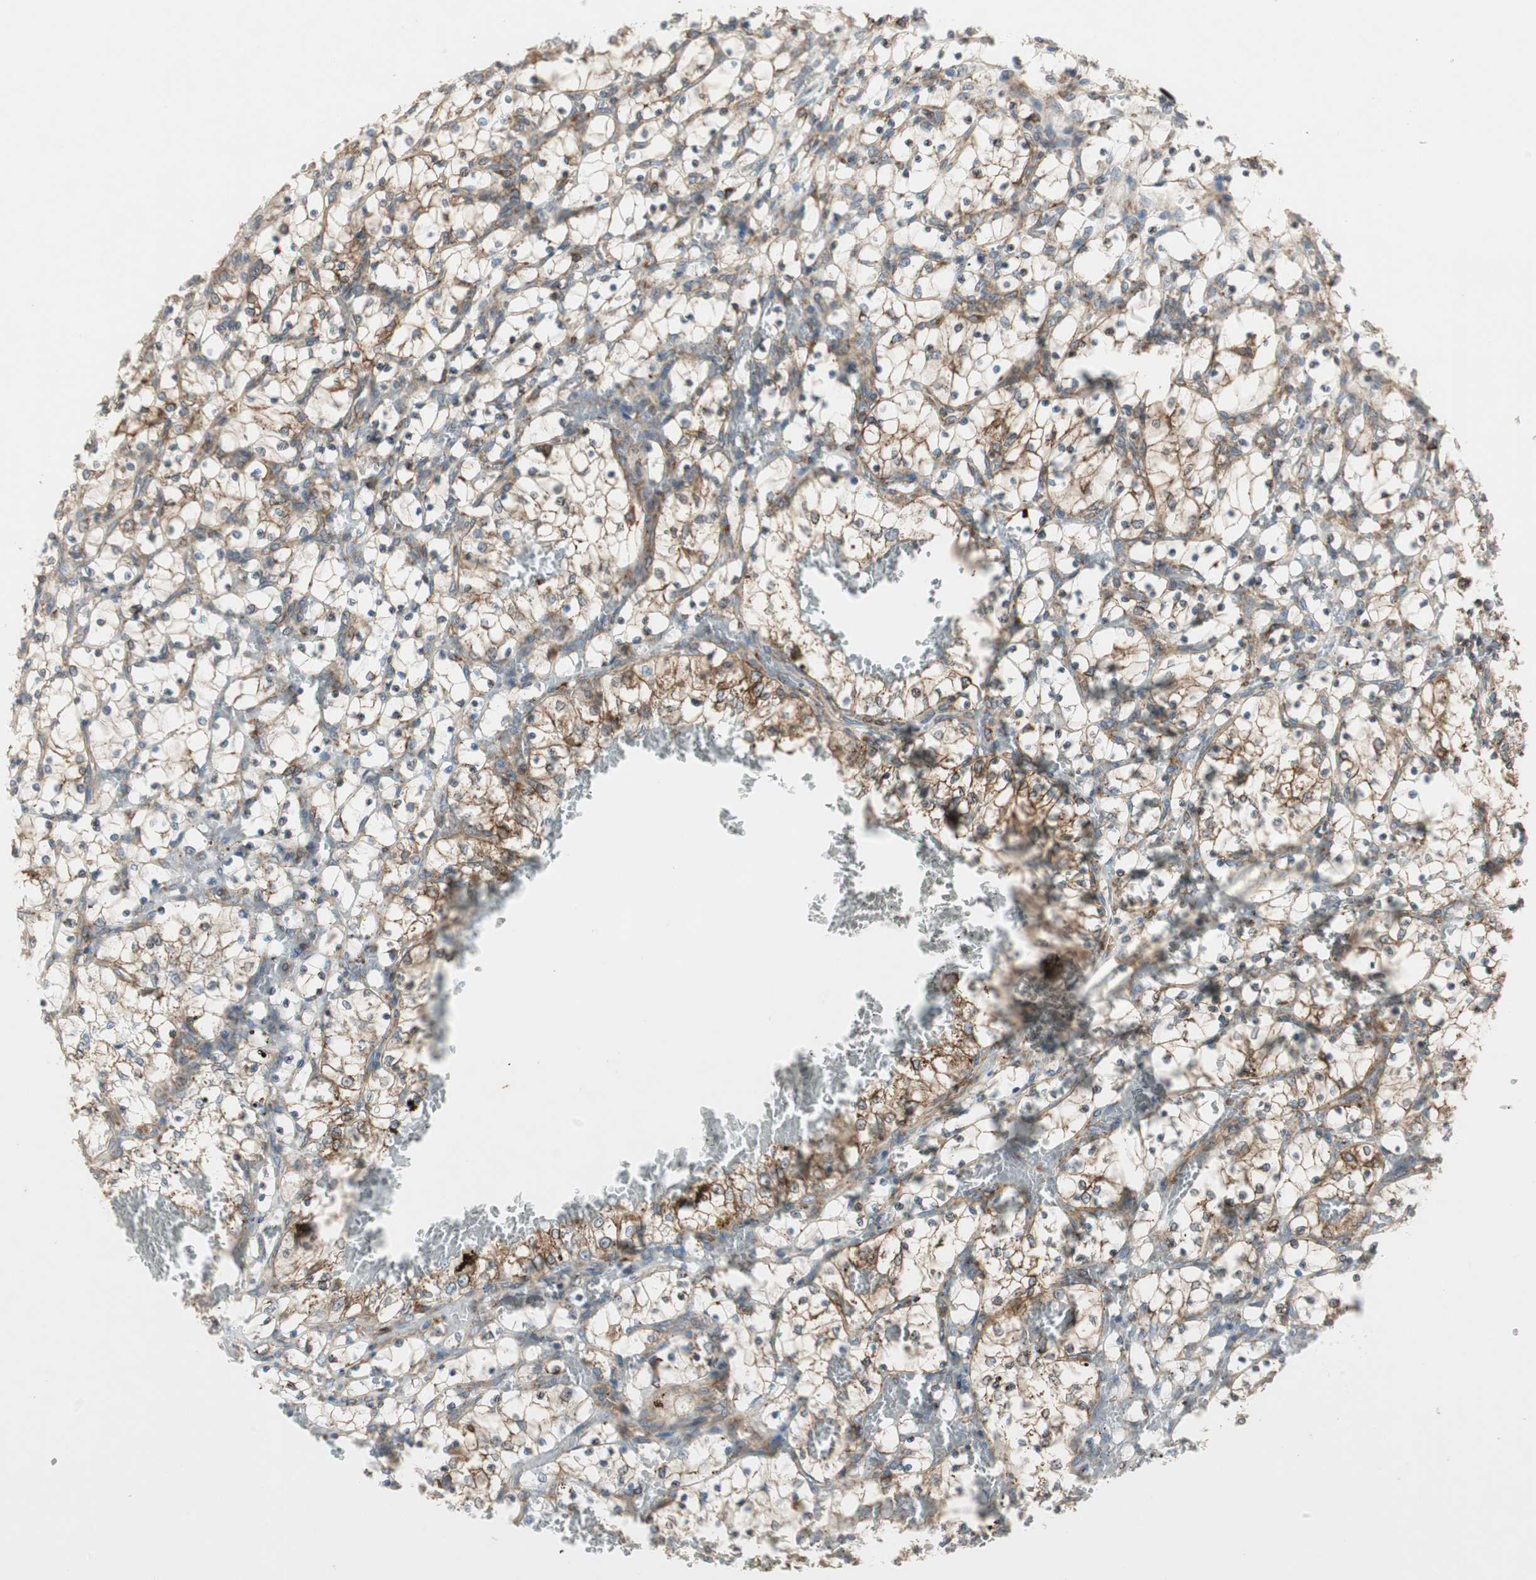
{"staining": {"intensity": "strong", "quantity": "25%-75%", "location": "cytoplasmic/membranous"}, "tissue": "renal cancer", "cell_type": "Tumor cells", "image_type": "cancer", "snomed": [{"axis": "morphology", "description": "Adenocarcinoma, NOS"}, {"axis": "topography", "description": "Kidney"}], "caption": "Immunohistochemical staining of human adenocarcinoma (renal) exhibits strong cytoplasmic/membranous protein staining in approximately 25%-75% of tumor cells.", "gene": "H6PD", "patient": {"sex": "female", "age": 69}}